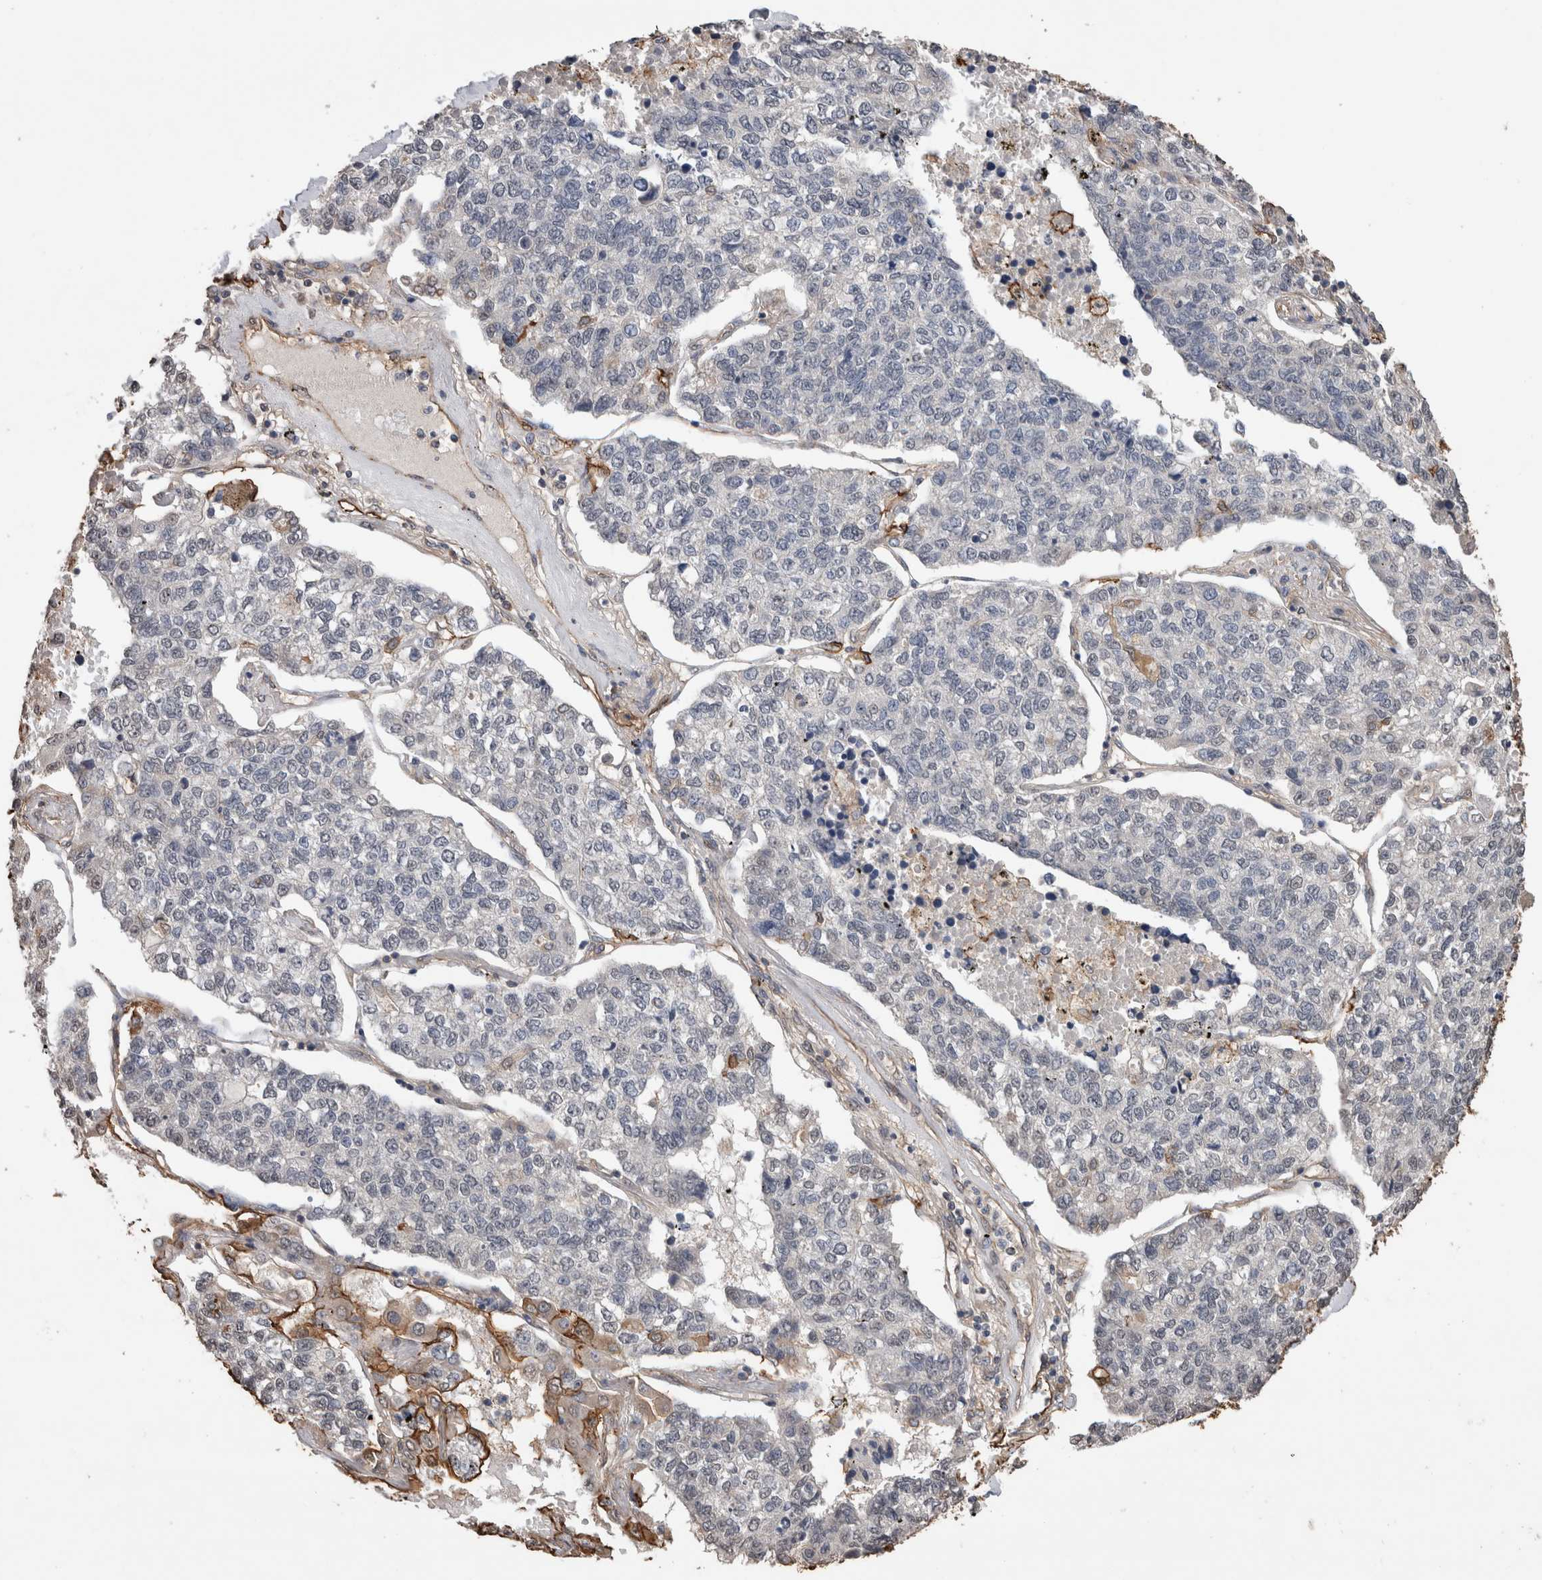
{"staining": {"intensity": "negative", "quantity": "none", "location": "none"}, "tissue": "lung cancer", "cell_type": "Tumor cells", "image_type": "cancer", "snomed": [{"axis": "morphology", "description": "Adenocarcinoma, NOS"}, {"axis": "topography", "description": "Lung"}], "caption": "Tumor cells show no significant expression in lung cancer (adenocarcinoma). Nuclei are stained in blue.", "gene": "S100A10", "patient": {"sex": "male", "age": 49}}